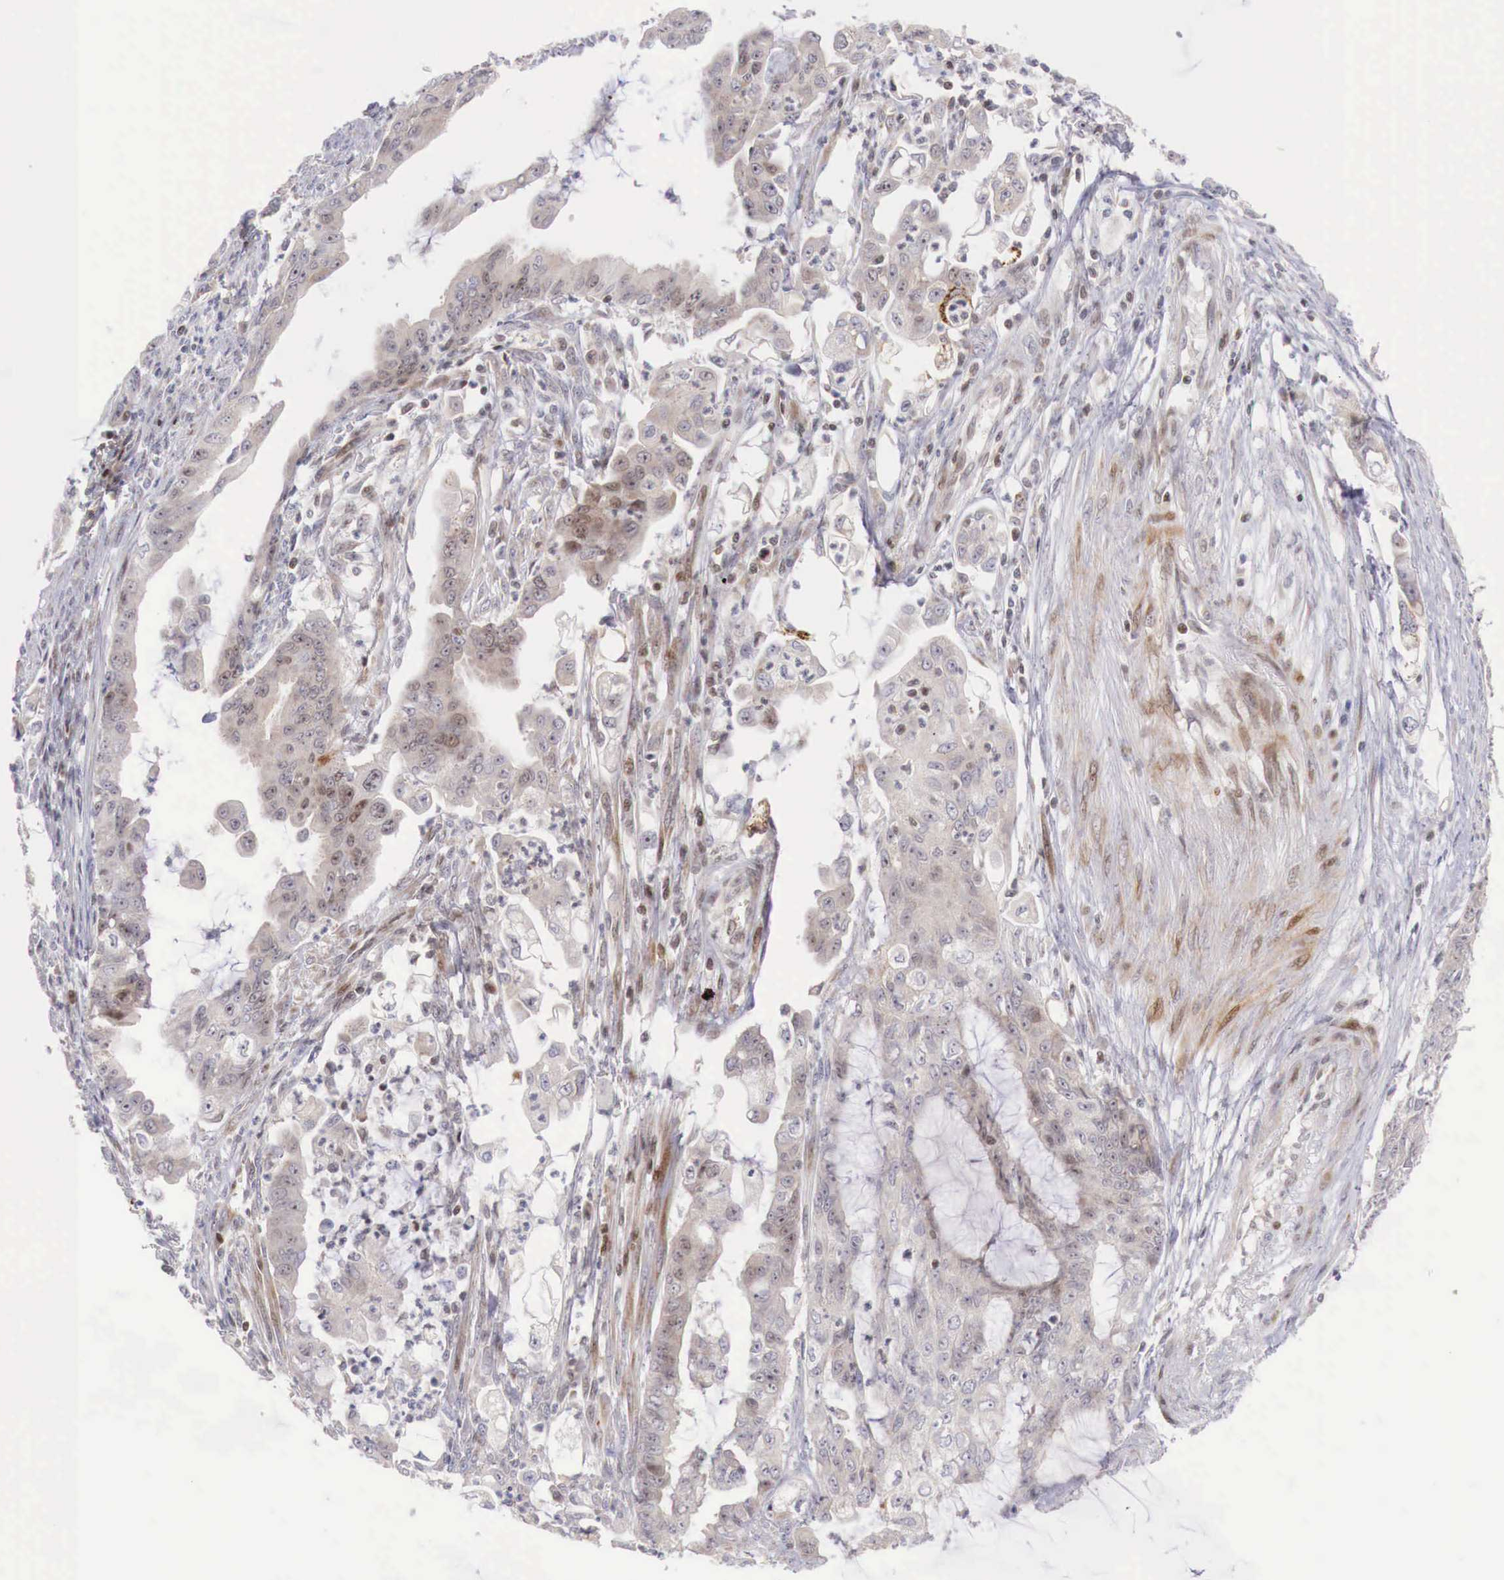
{"staining": {"intensity": "weak", "quantity": ">75%", "location": "cytoplasmic/membranous"}, "tissue": "endometrial cancer", "cell_type": "Tumor cells", "image_type": "cancer", "snomed": [{"axis": "morphology", "description": "Adenocarcinoma, NOS"}, {"axis": "topography", "description": "Endometrium"}], "caption": "Brown immunohistochemical staining in human endometrial cancer exhibits weak cytoplasmic/membranous staining in about >75% of tumor cells.", "gene": "CLCN5", "patient": {"sex": "female", "age": 75}}